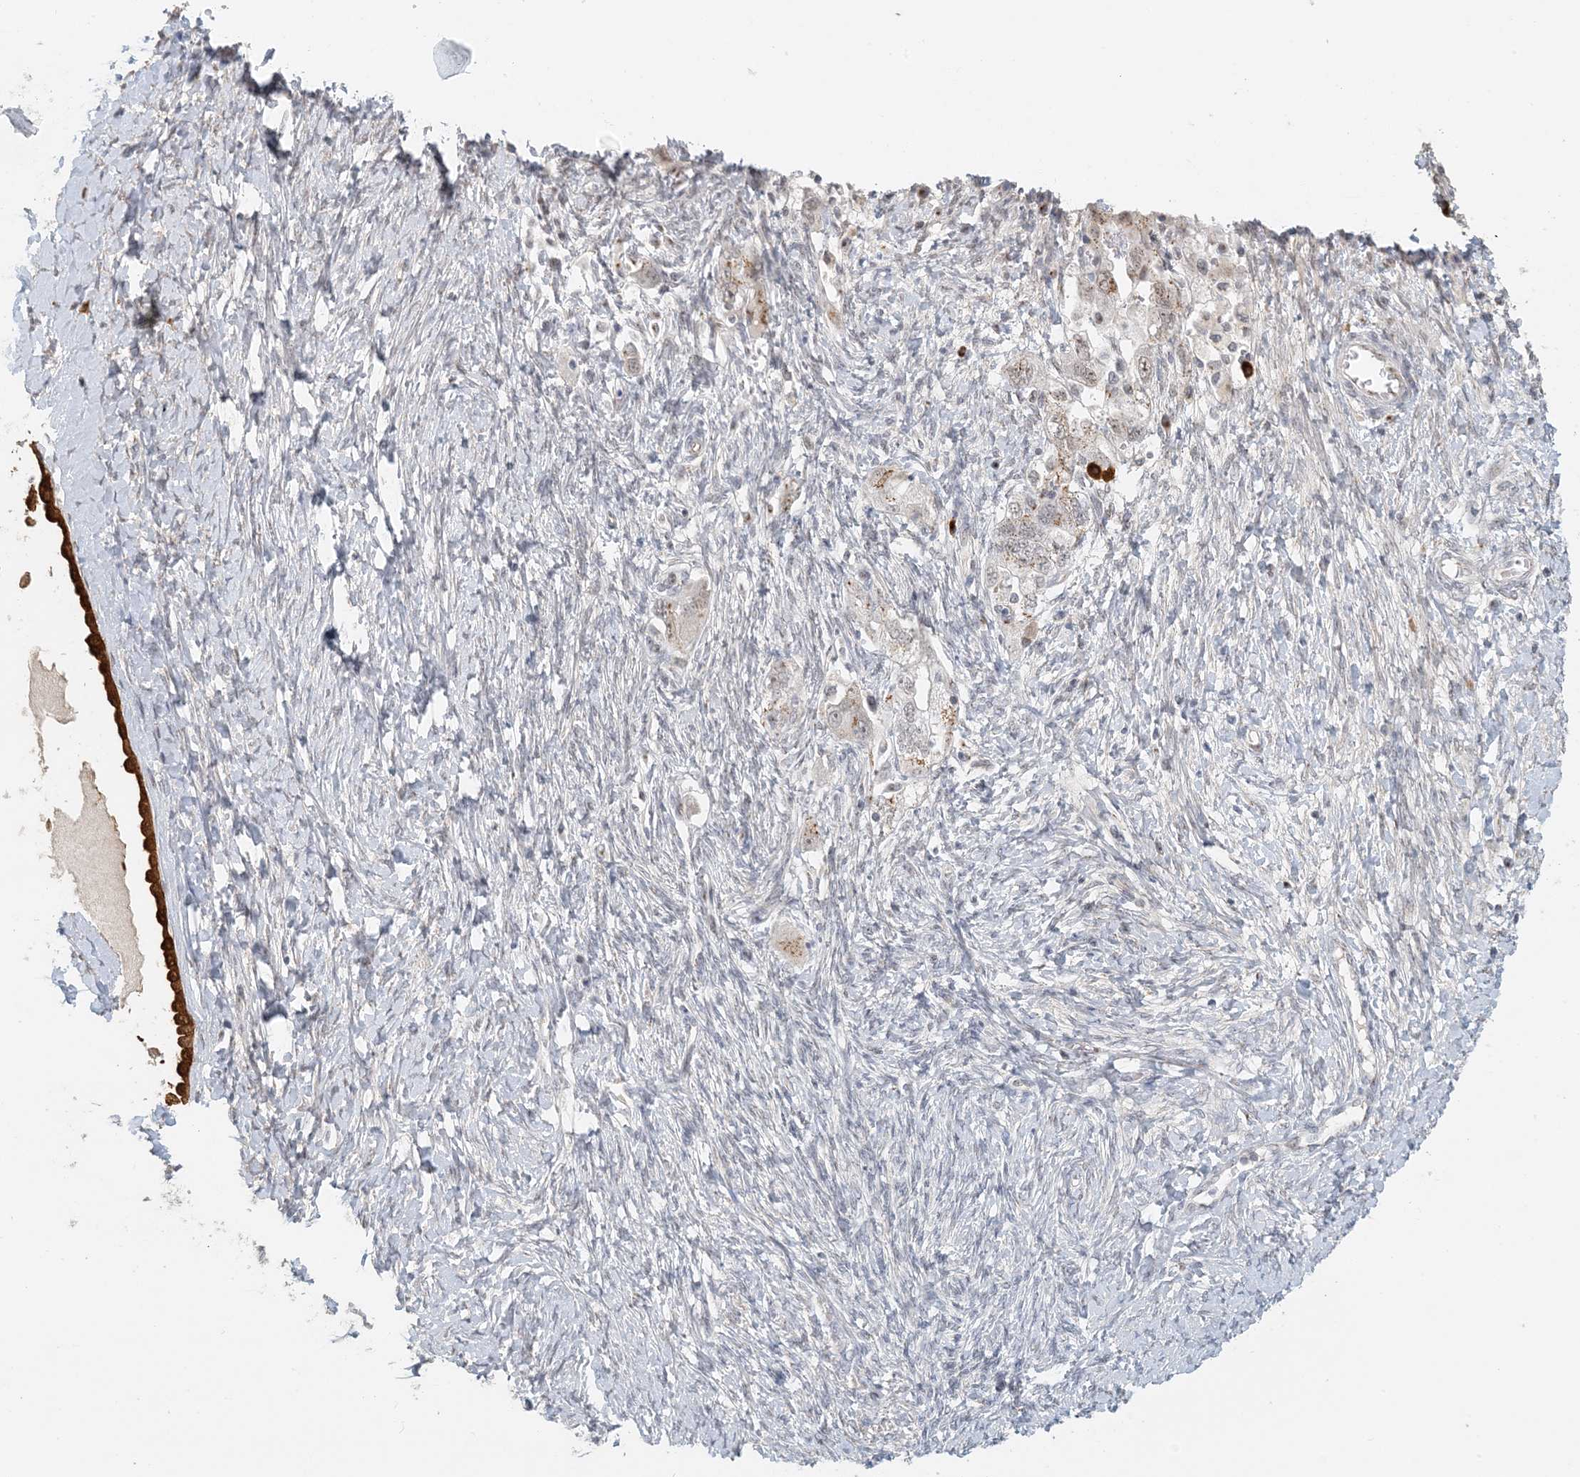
{"staining": {"intensity": "weak", "quantity": "<25%", "location": "cytoplasmic/membranous"}, "tissue": "ovarian cancer", "cell_type": "Tumor cells", "image_type": "cancer", "snomed": [{"axis": "morphology", "description": "Carcinoma, NOS"}, {"axis": "morphology", "description": "Cystadenocarcinoma, serous, NOS"}, {"axis": "topography", "description": "Ovary"}], "caption": "Ovarian carcinoma was stained to show a protein in brown. There is no significant expression in tumor cells. (DAB IHC visualized using brightfield microscopy, high magnification).", "gene": "ZCCHC4", "patient": {"sex": "female", "age": 69}}